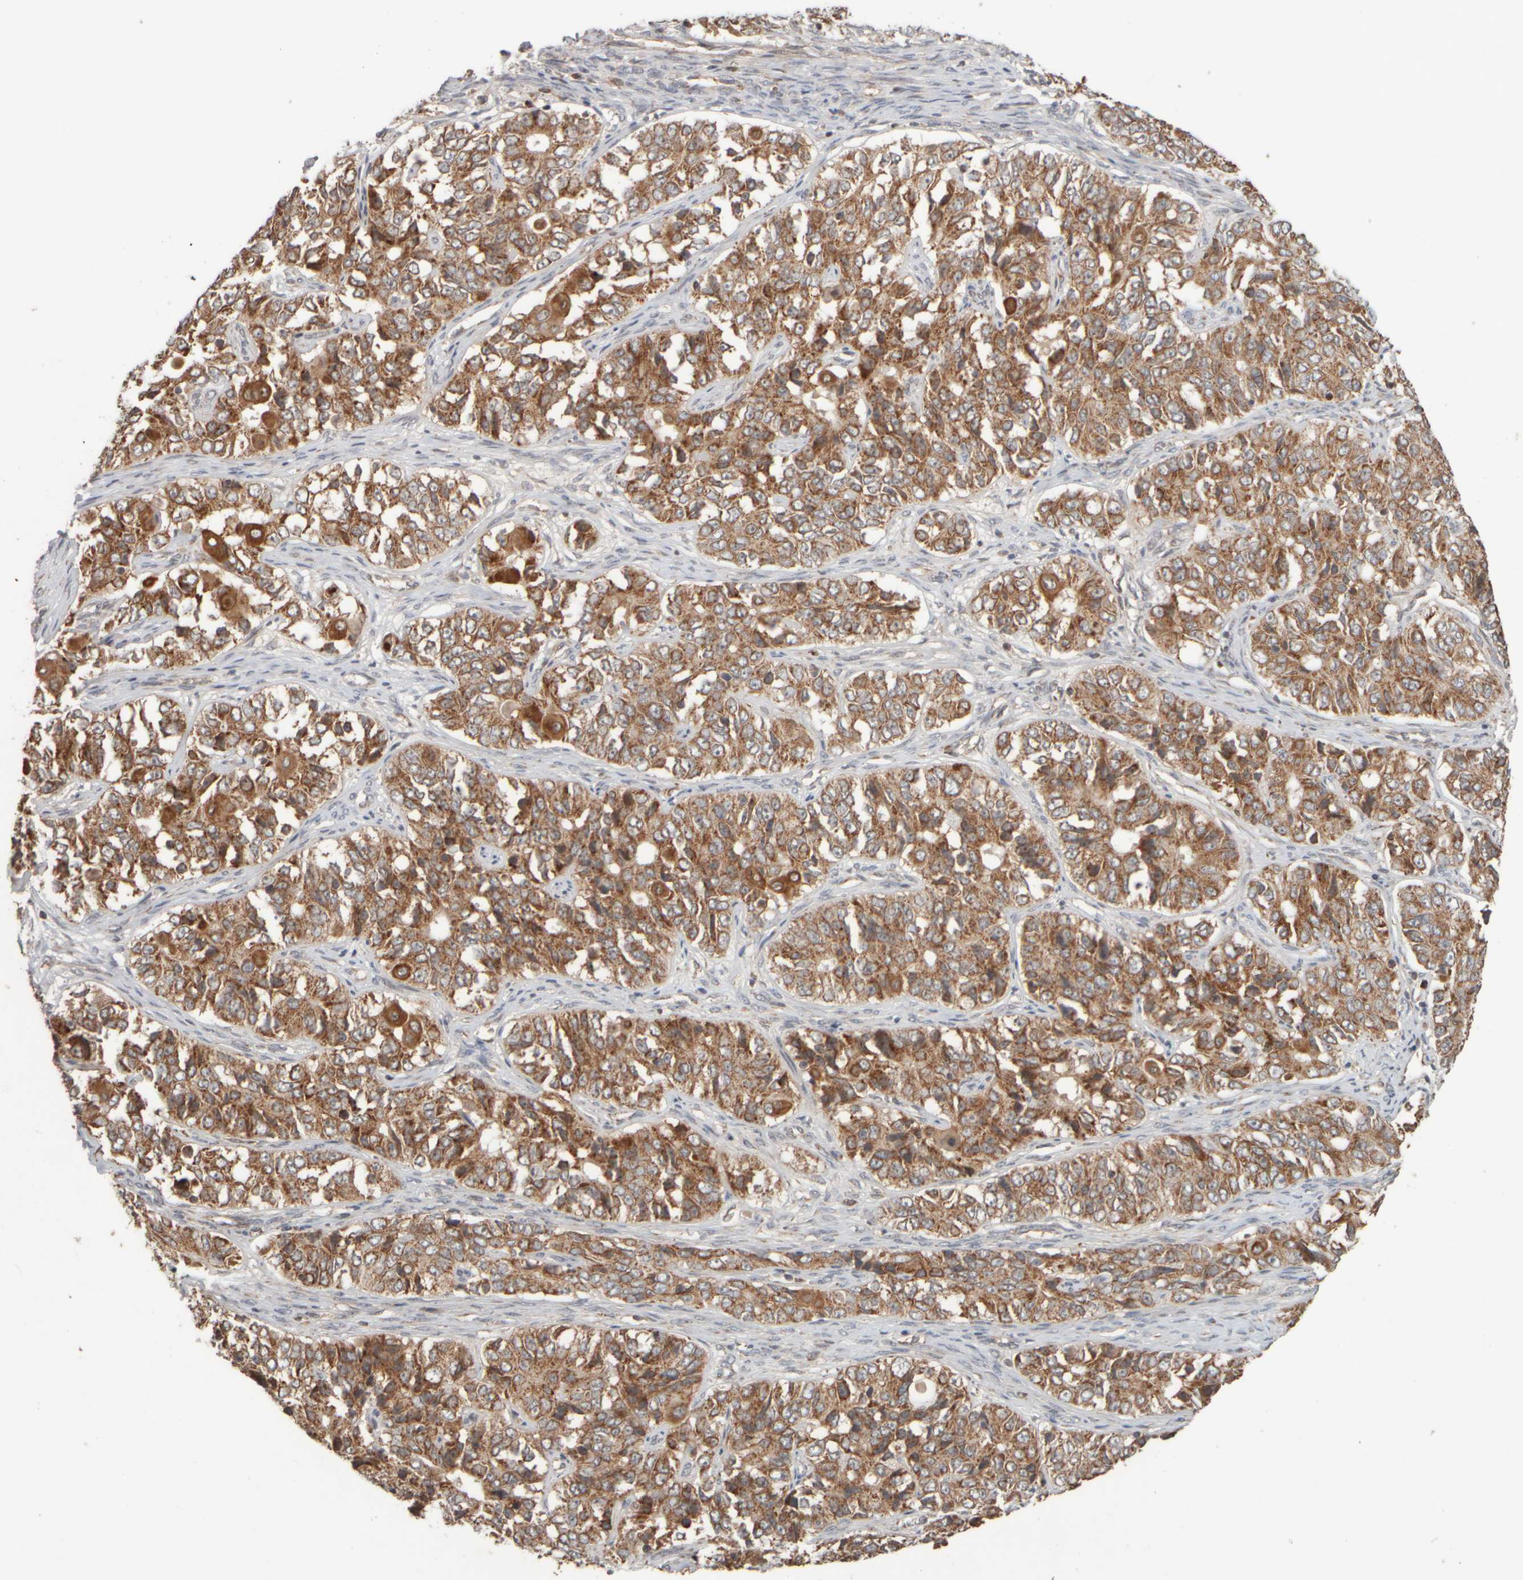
{"staining": {"intensity": "moderate", "quantity": ">75%", "location": "cytoplasmic/membranous"}, "tissue": "ovarian cancer", "cell_type": "Tumor cells", "image_type": "cancer", "snomed": [{"axis": "morphology", "description": "Carcinoma, endometroid"}, {"axis": "topography", "description": "Ovary"}], "caption": "Human ovarian cancer stained with a protein marker reveals moderate staining in tumor cells.", "gene": "EIF2B3", "patient": {"sex": "female", "age": 51}}